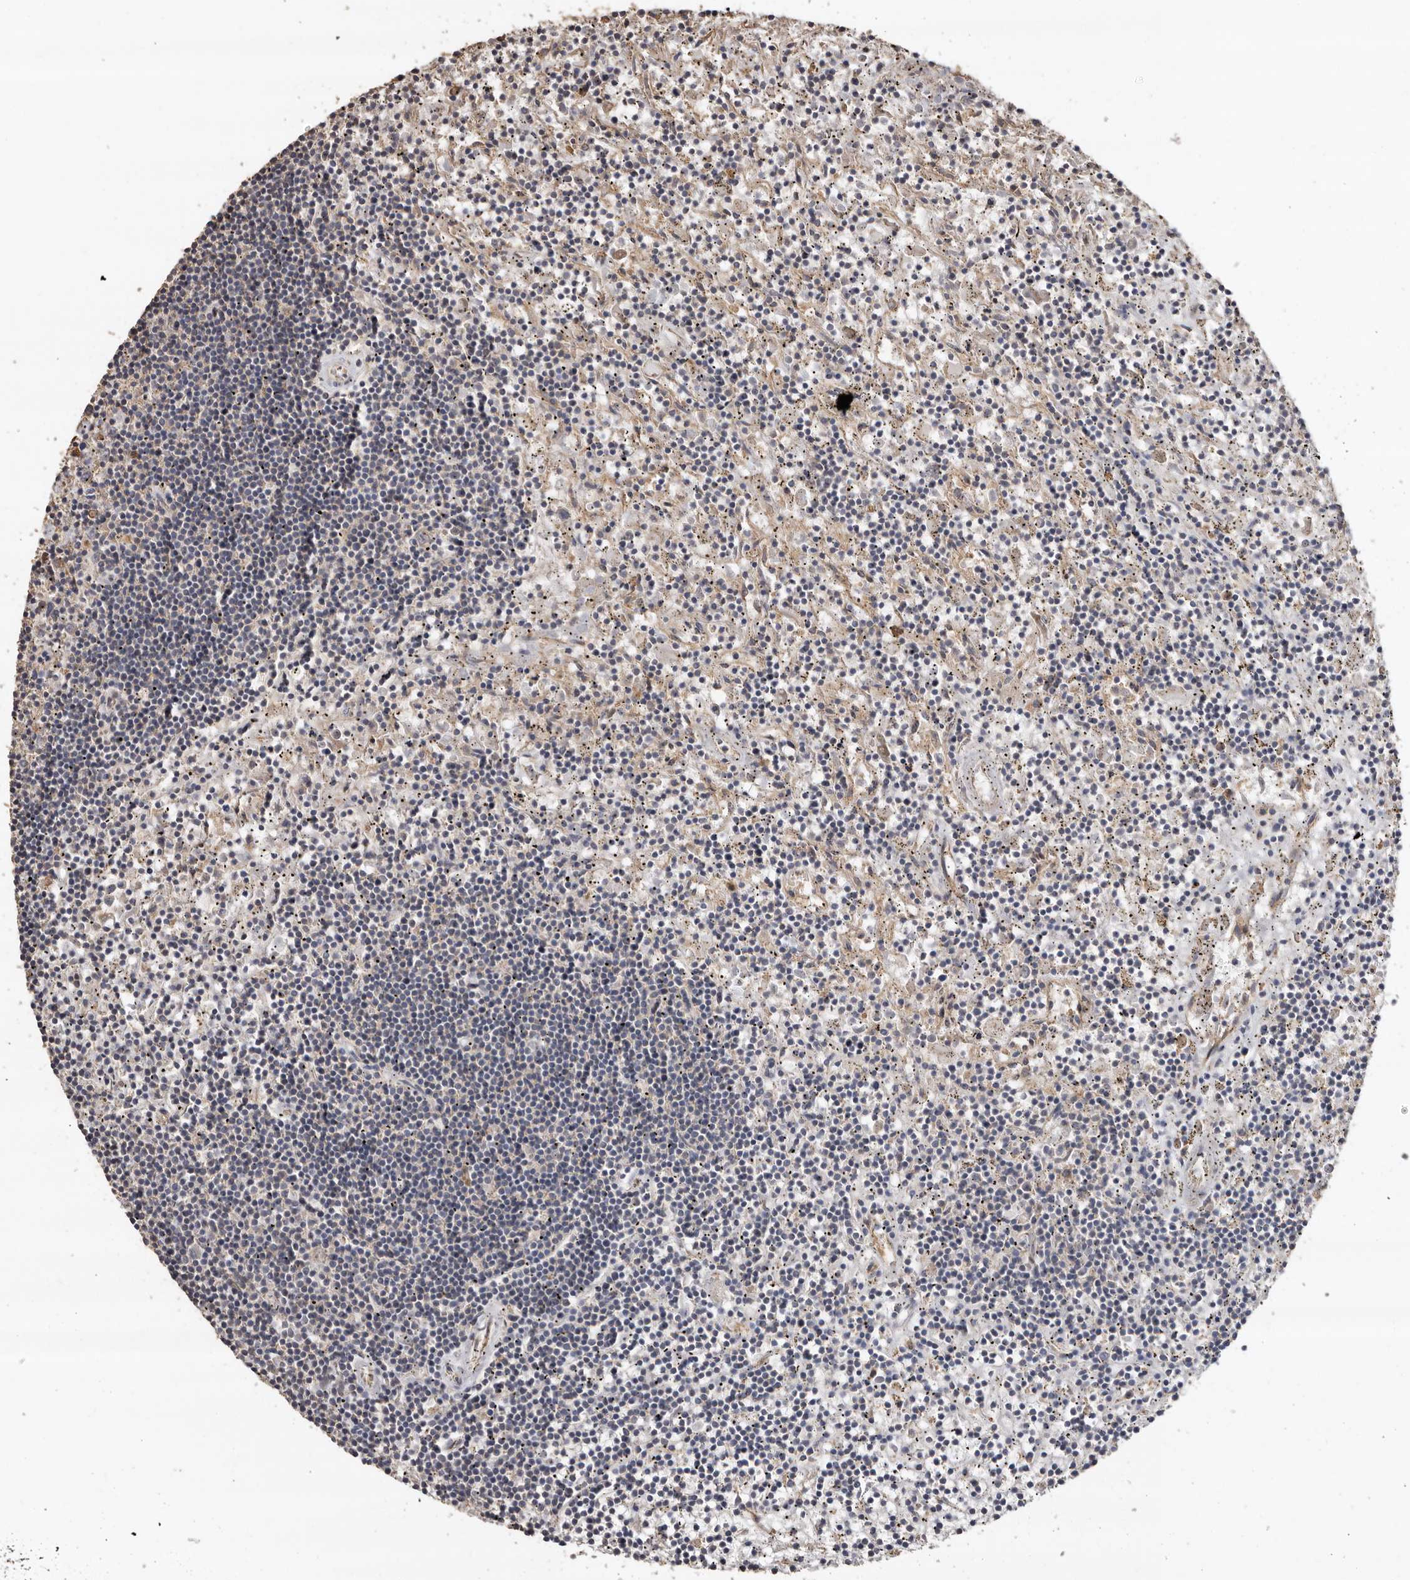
{"staining": {"intensity": "negative", "quantity": "none", "location": "none"}, "tissue": "lymphoma", "cell_type": "Tumor cells", "image_type": "cancer", "snomed": [{"axis": "morphology", "description": "Malignant lymphoma, non-Hodgkin's type, Low grade"}, {"axis": "topography", "description": "Spleen"}], "caption": "Tumor cells are negative for protein expression in human lymphoma.", "gene": "FLCN", "patient": {"sex": "male", "age": 76}}